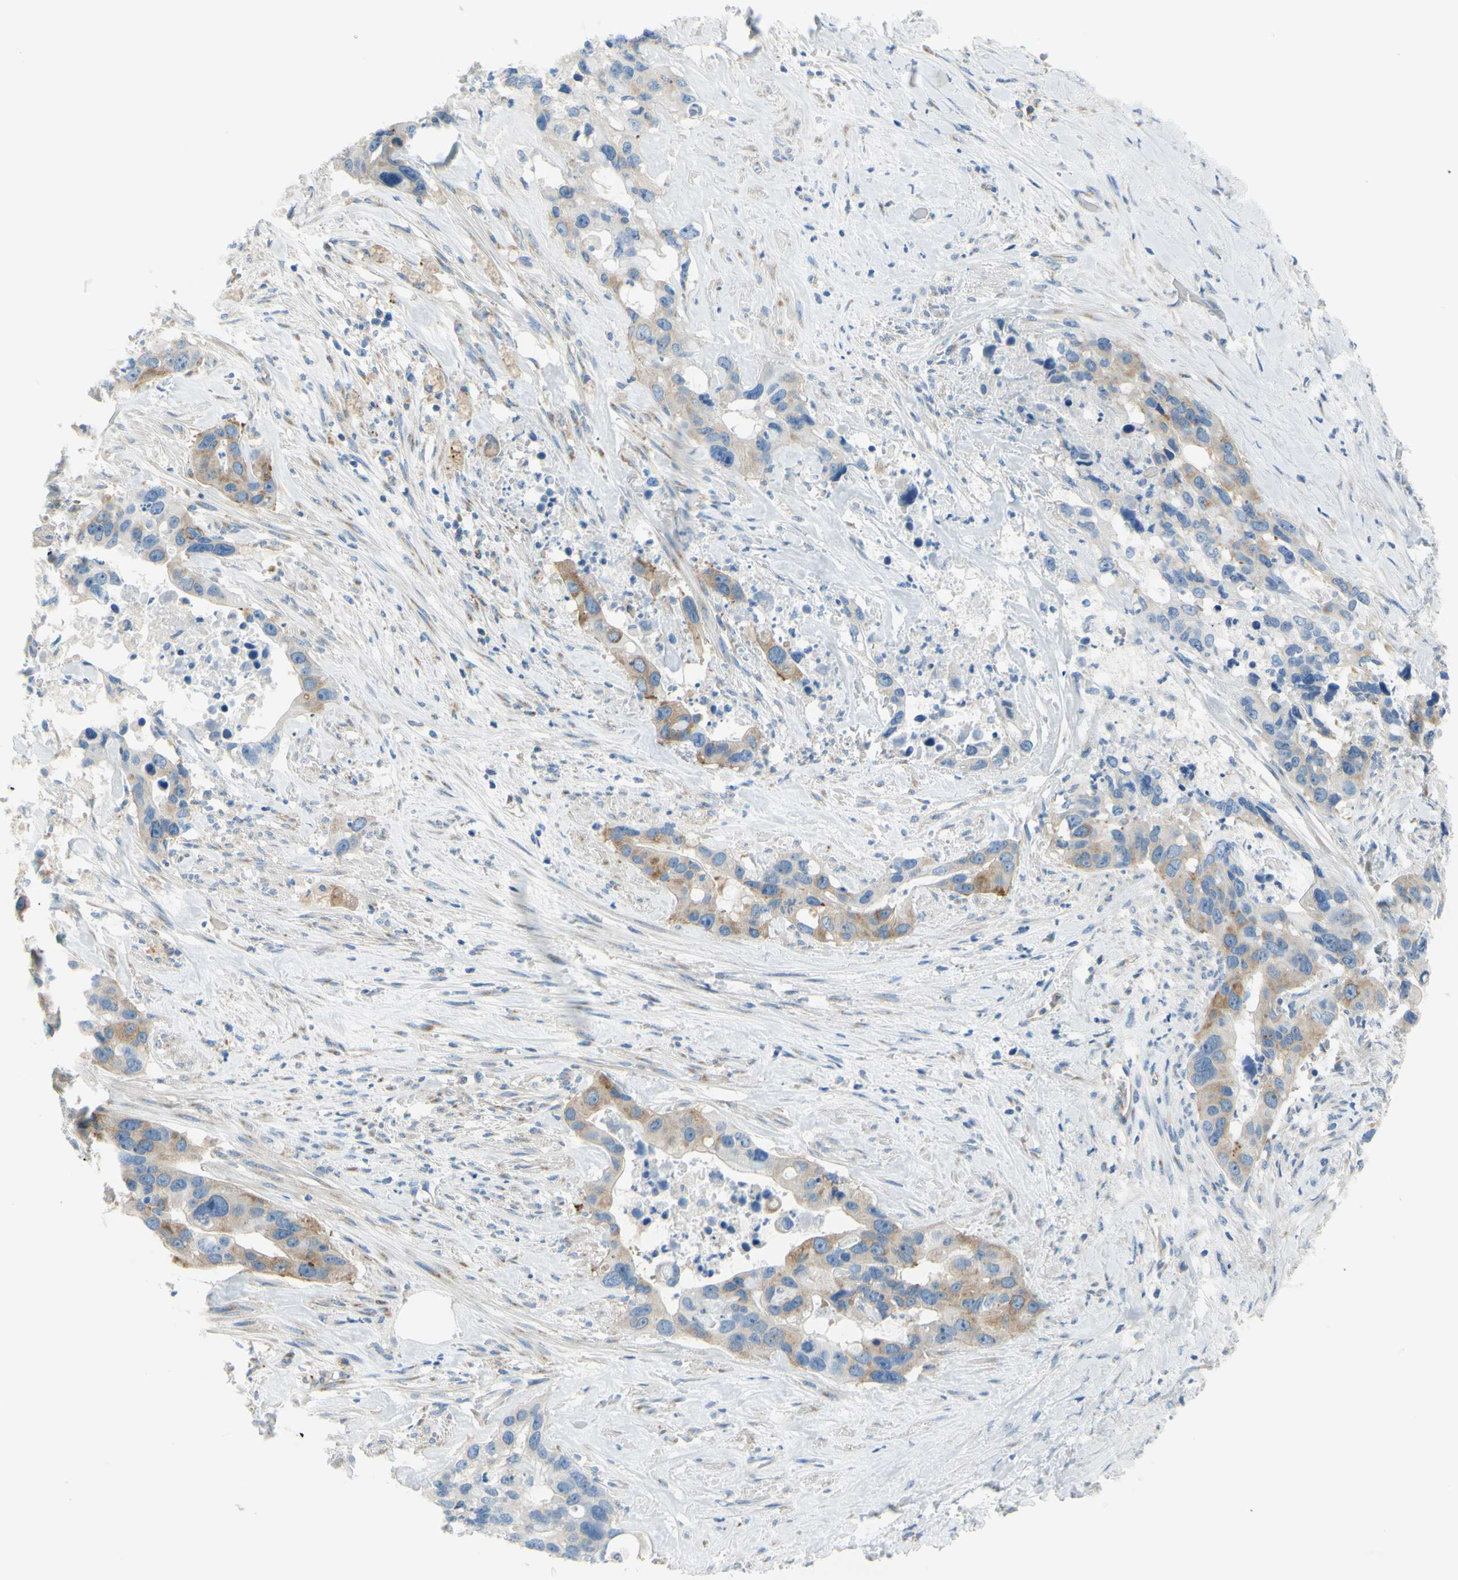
{"staining": {"intensity": "moderate", "quantity": ">75%", "location": "cytoplasmic/membranous"}, "tissue": "liver cancer", "cell_type": "Tumor cells", "image_type": "cancer", "snomed": [{"axis": "morphology", "description": "Cholangiocarcinoma"}, {"axis": "topography", "description": "Liver"}], "caption": "Moderate cytoplasmic/membranous staining for a protein is identified in approximately >75% of tumor cells of liver cancer using IHC.", "gene": "FRMD4B", "patient": {"sex": "female", "age": 65}}